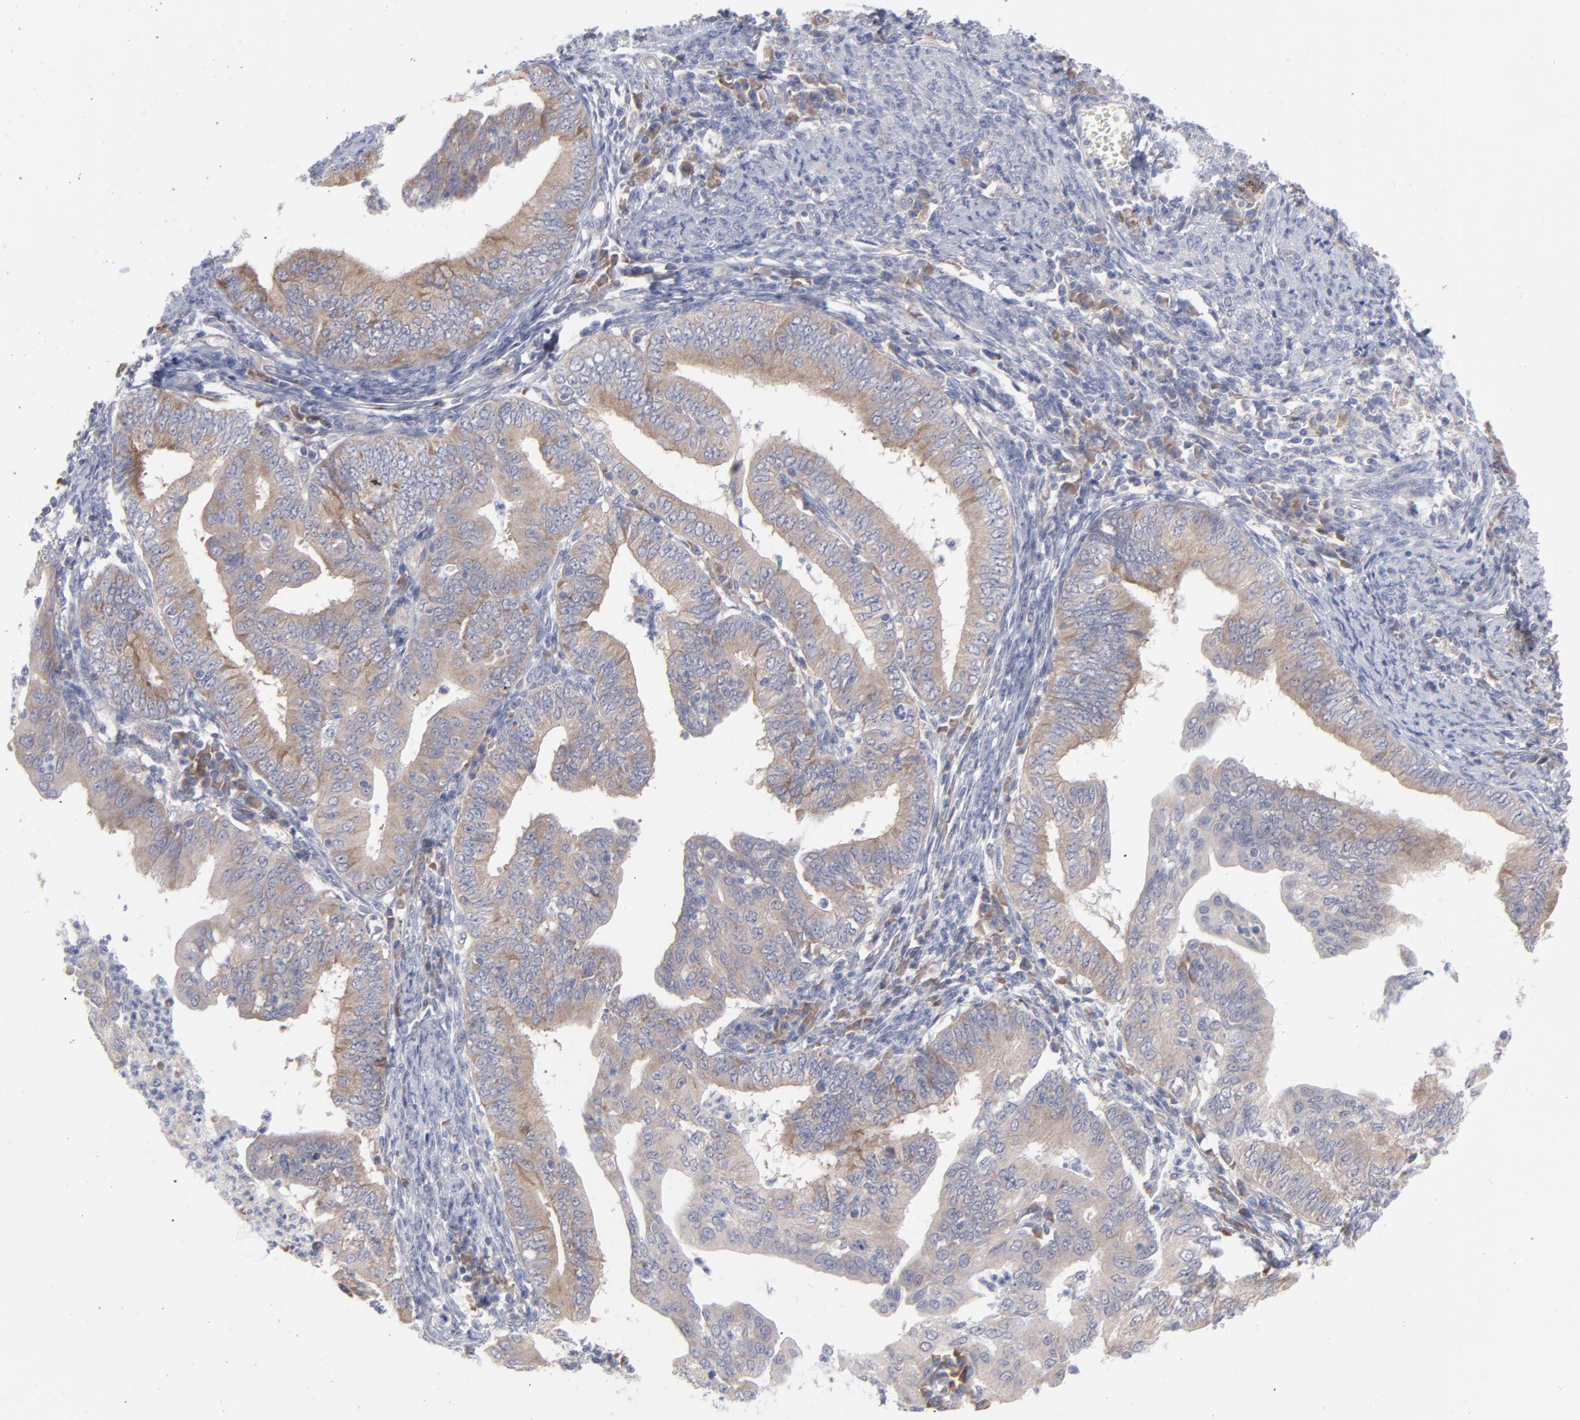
{"staining": {"intensity": "weak", "quantity": ">75%", "location": "cytoplasmic/membranous"}, "tissue": "endometrial cancer", "cell_type": "Tumor cells", "image_type": "cancer", "snomed": [{"axis": "morphology", "description": "Adenocarcinoma, NOS"}, {"axis": "topography", "description": "Endometrium"}], "caption": "Immunohistochemistry (IHC) histopathology image of human endometrial adenocarcinoma stained for a protein (brown), which displays low levels of weak cytoplasmic/membranous staining in approximately >75% of tumor cells.", "gene": "RPS24", "patient": {"sex": "female", "age": 66}}